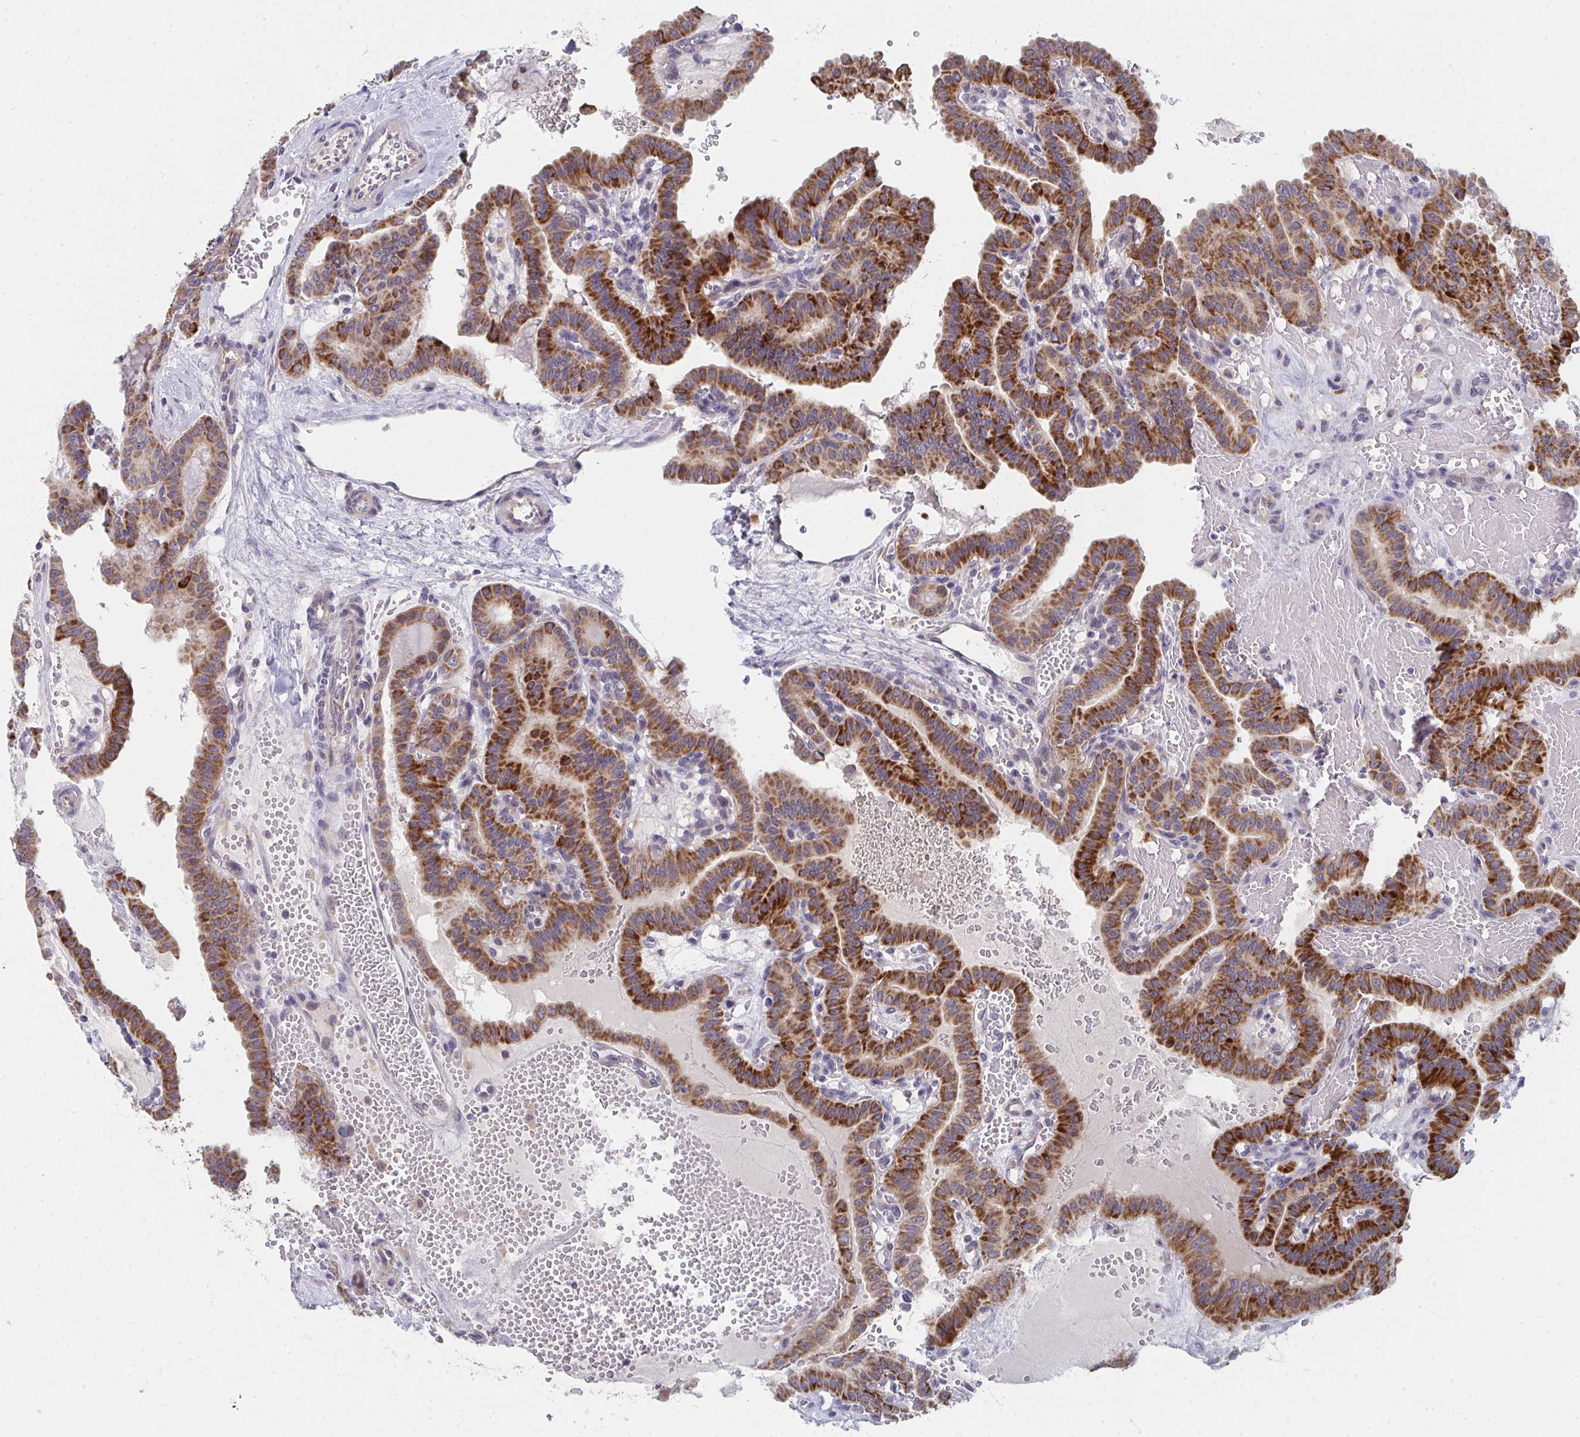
{"staining": {"intensity": "strong", "quantity": ">75%", "location": "cytoplasmic/membranous"}, "tissue": "thyroid cancer", "cell_type": "Tumor cells", "image_type": "cancer", "snomed": [{"axis": "morphology", "description": "Papillary adenocarcinoma, NOS"}, {"axis": "topography", "description": "Thyroid gland"}], "caption": "Immunohistochemical staining of human papillary adenocarcinoma (thyroid) displays high levels of strong cytoplasmic/membranous protein expression in about >75% of tumor cells. The protein is shown in brown color, while the nuclei are stained blue.", "gene": "VWDE", "patient": {"sex": "male", "age": 87}}